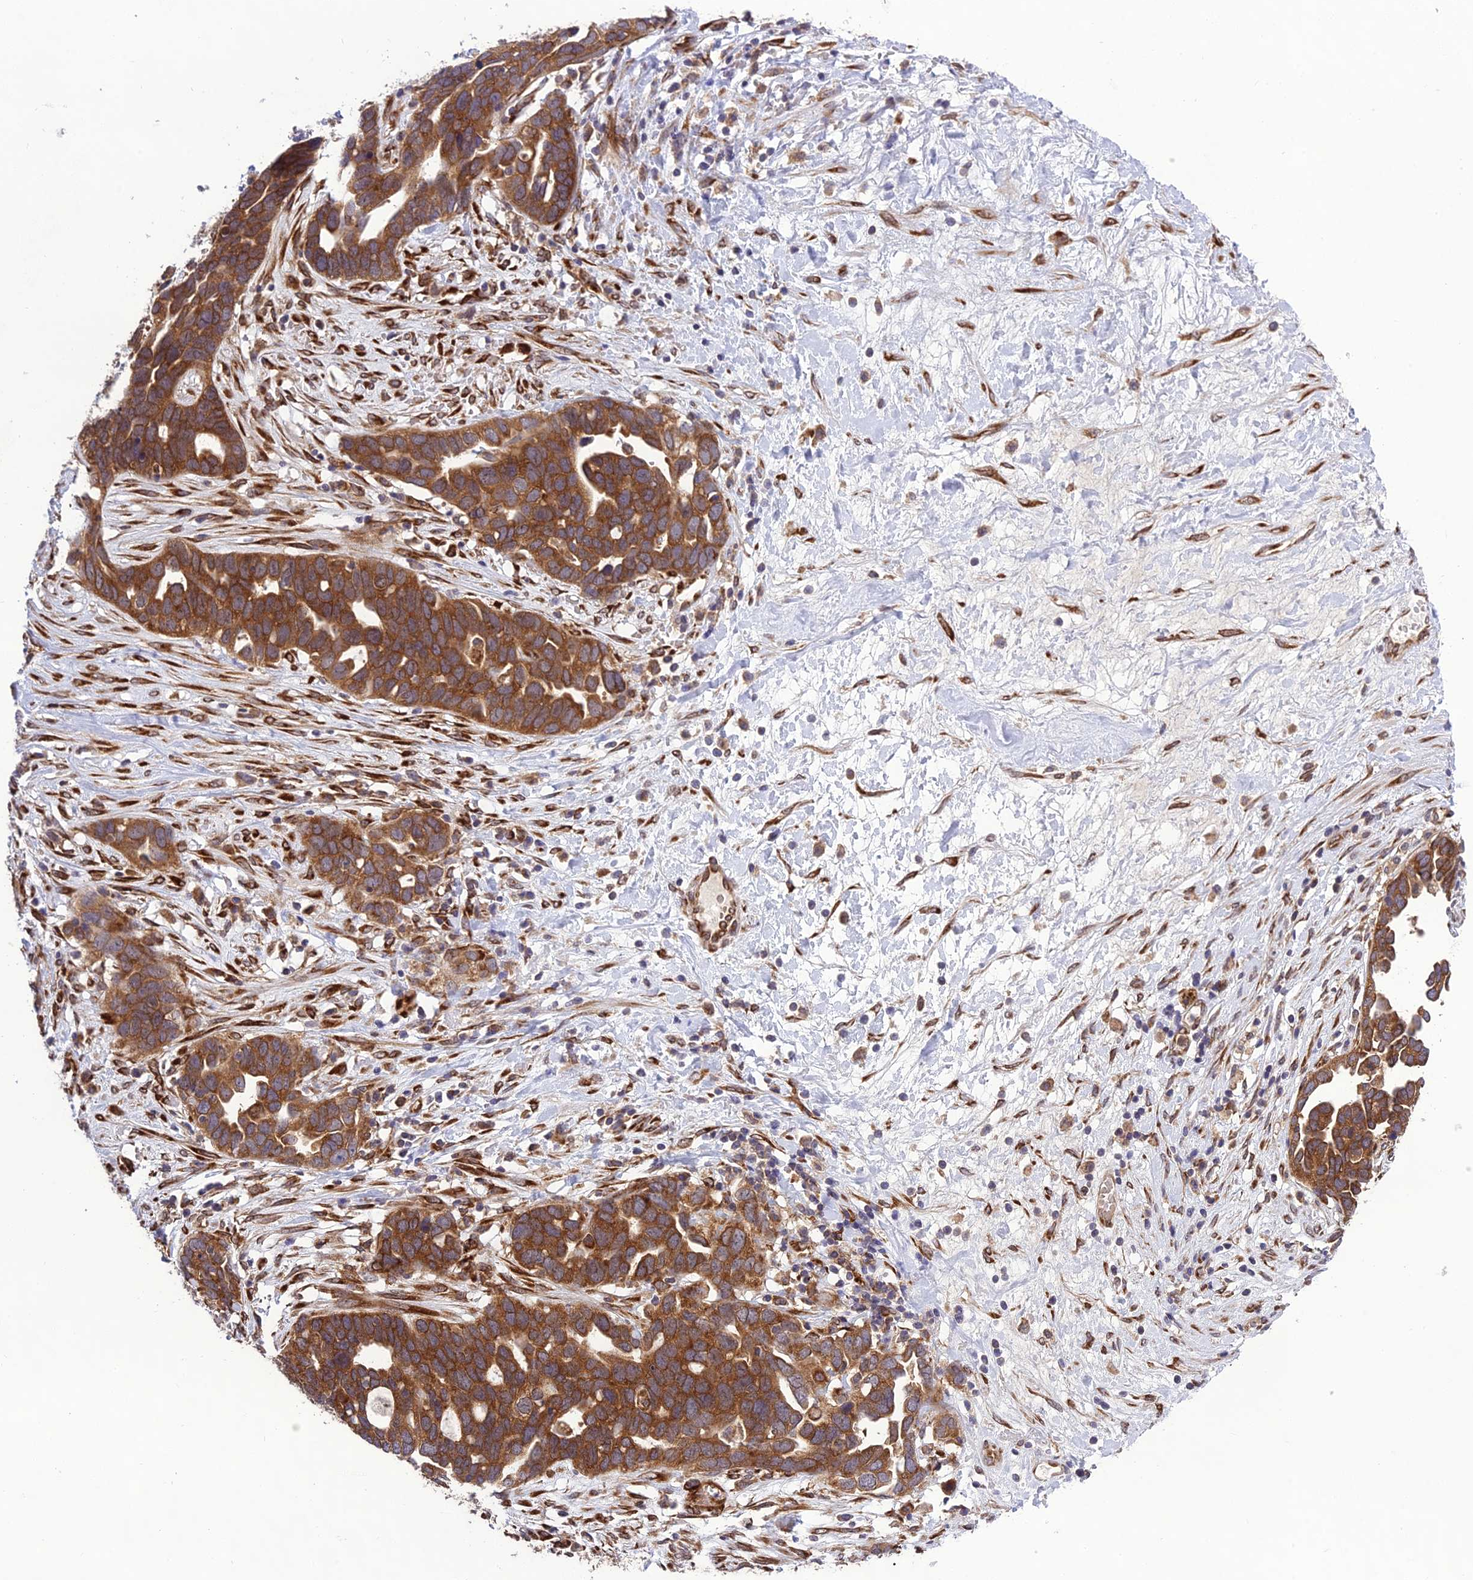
{"staining": {"intensity": "strong", "quantity": ">75%", "location": "cytoplasmic/membranous"}, "tissue": "ovarian cancer", "cell_type": "Tumor cells", "image_type": "cancer", "snomed": [{"axis": "morphology", "description": "Cystadenocarcinoma, serous, NOS"}, {"axis": "topography", "description": "Ovary"}], "caption": "Ovarian serous cystadenocarcinoma stained with immunohistochemistry exhibits strong cytoplasmic/membranous expression in approximately >75% of tumor cells.", "gene": "DHCR7", "patient": {"sex": "female", "age": 54}}